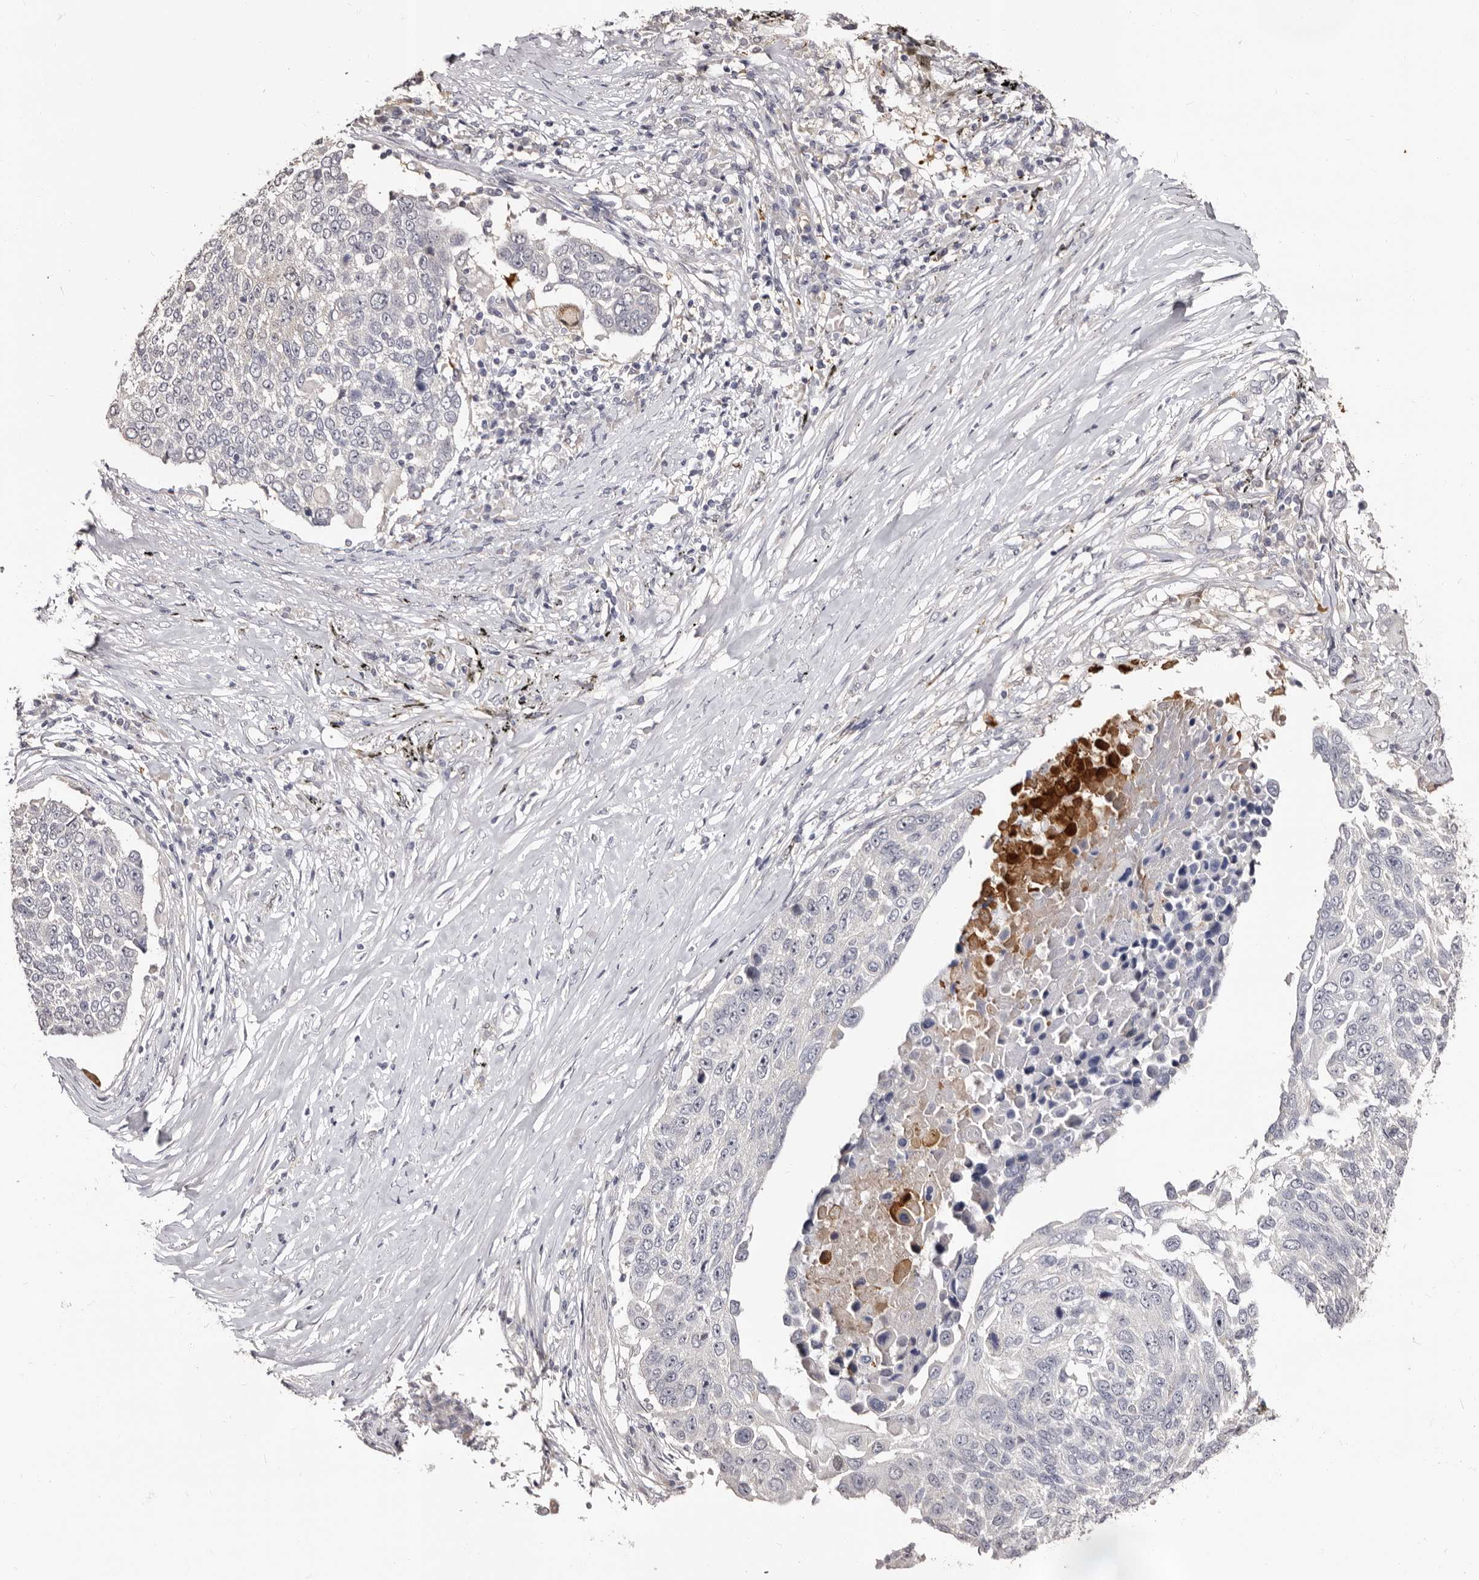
{"staining": {"intensity": "negative", "quantity": "none", "location": "none"}, "tissue": "lung cancer", "cell_type": "Tumor cells", "image_type": "cancer", "snomed": [{"axis": "morphology", "description": "Squamous cell carcinoma, NOS"}, {"axis": "topography", "description": "Lung"}], "caption": "Histopathology image shows no protein expression in tumor cells of squamous cell carcinoma (lung) tissue. (DAB (3,3'-diaminobenzidine) IHC with hematoxylin counter stain).", "gene": "PTAFR", "patient": {"sex": "male", "age": 66}}